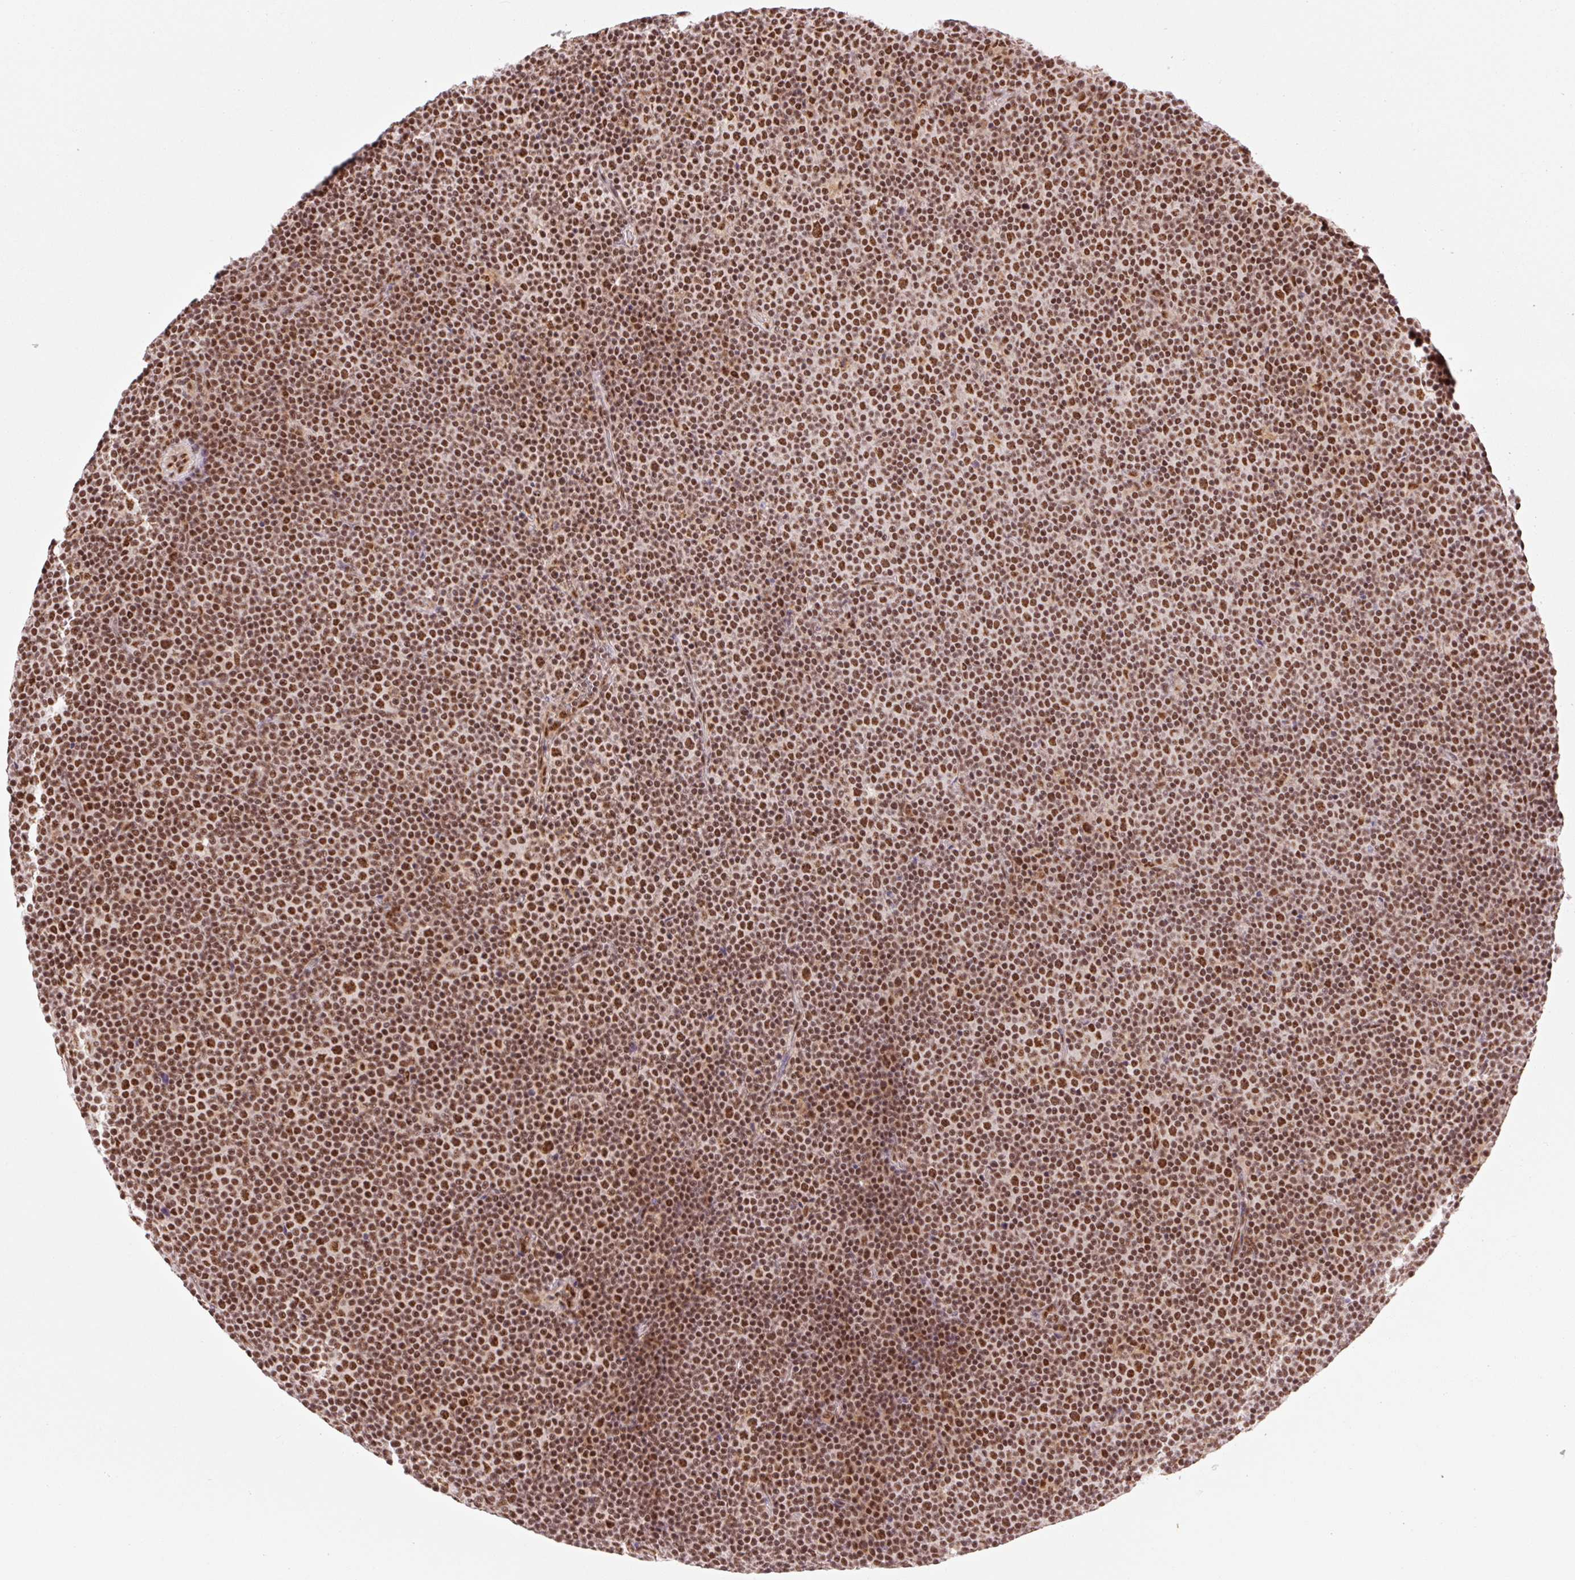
{"staining": {"intensity": "strong", "quantity": ">75%", "location": "nuclear"}, "tissue": "lymphoma", "cell_type": "Tumor cells", "image_type": "cancer", "snomed": [{"axis": "morphology", "description": "Malignant lymphoma, non-Hodgkin's type, Low grade"}, {"axis": "topography", "description": "Lymph node"}], "caption": "Immunohistochemical staining of low-grade malignant lymphoma, non-Hodgkin's type shows high levels of strong nuclear expression in about >75% of tumor cells.", "gene": "PRDM11", "patient": {"sex": "female", "age": 67}}